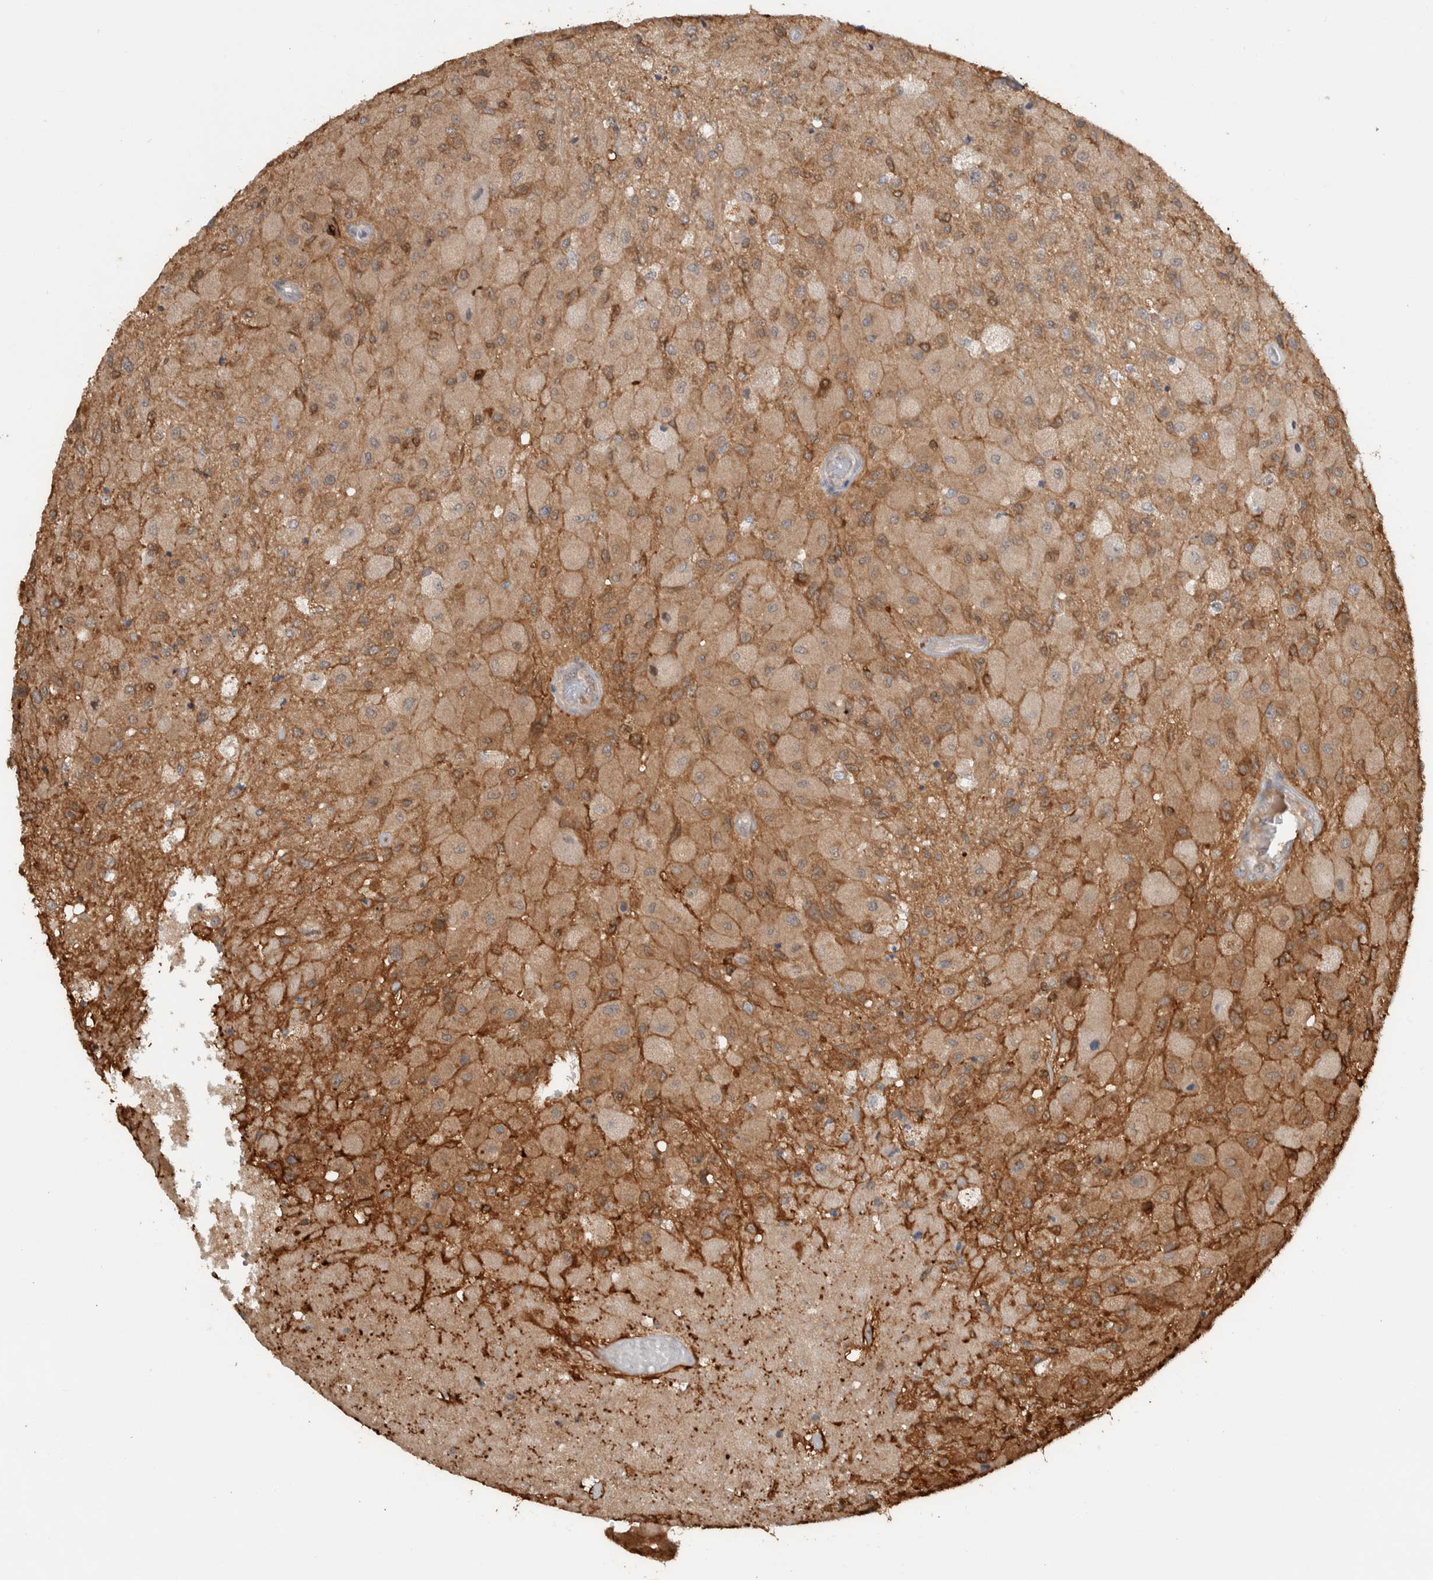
{"staining": {"intensity": "moderate", "quantity": ">75%", "location": "cytoplasmic/membranous"}, "tissue": "glioma", "cell_type": "Tumor cells", "image_type": "cancer", "snomed": [{"axis": "morphology", "description": "Normal tissue, NOS"}, {"axis": "morphology", "description": "Glioma, malignant, High grade"}, {"axis": "topography", "description": "Cerebral cortex"}], "caption": "Tumor cells reveal medium levels of moderate cytoplasmic/membranous expression in about >75% of cells in glioma.", "gene": "CNTROB", "patient": {"sex": "male", "age": 77}}